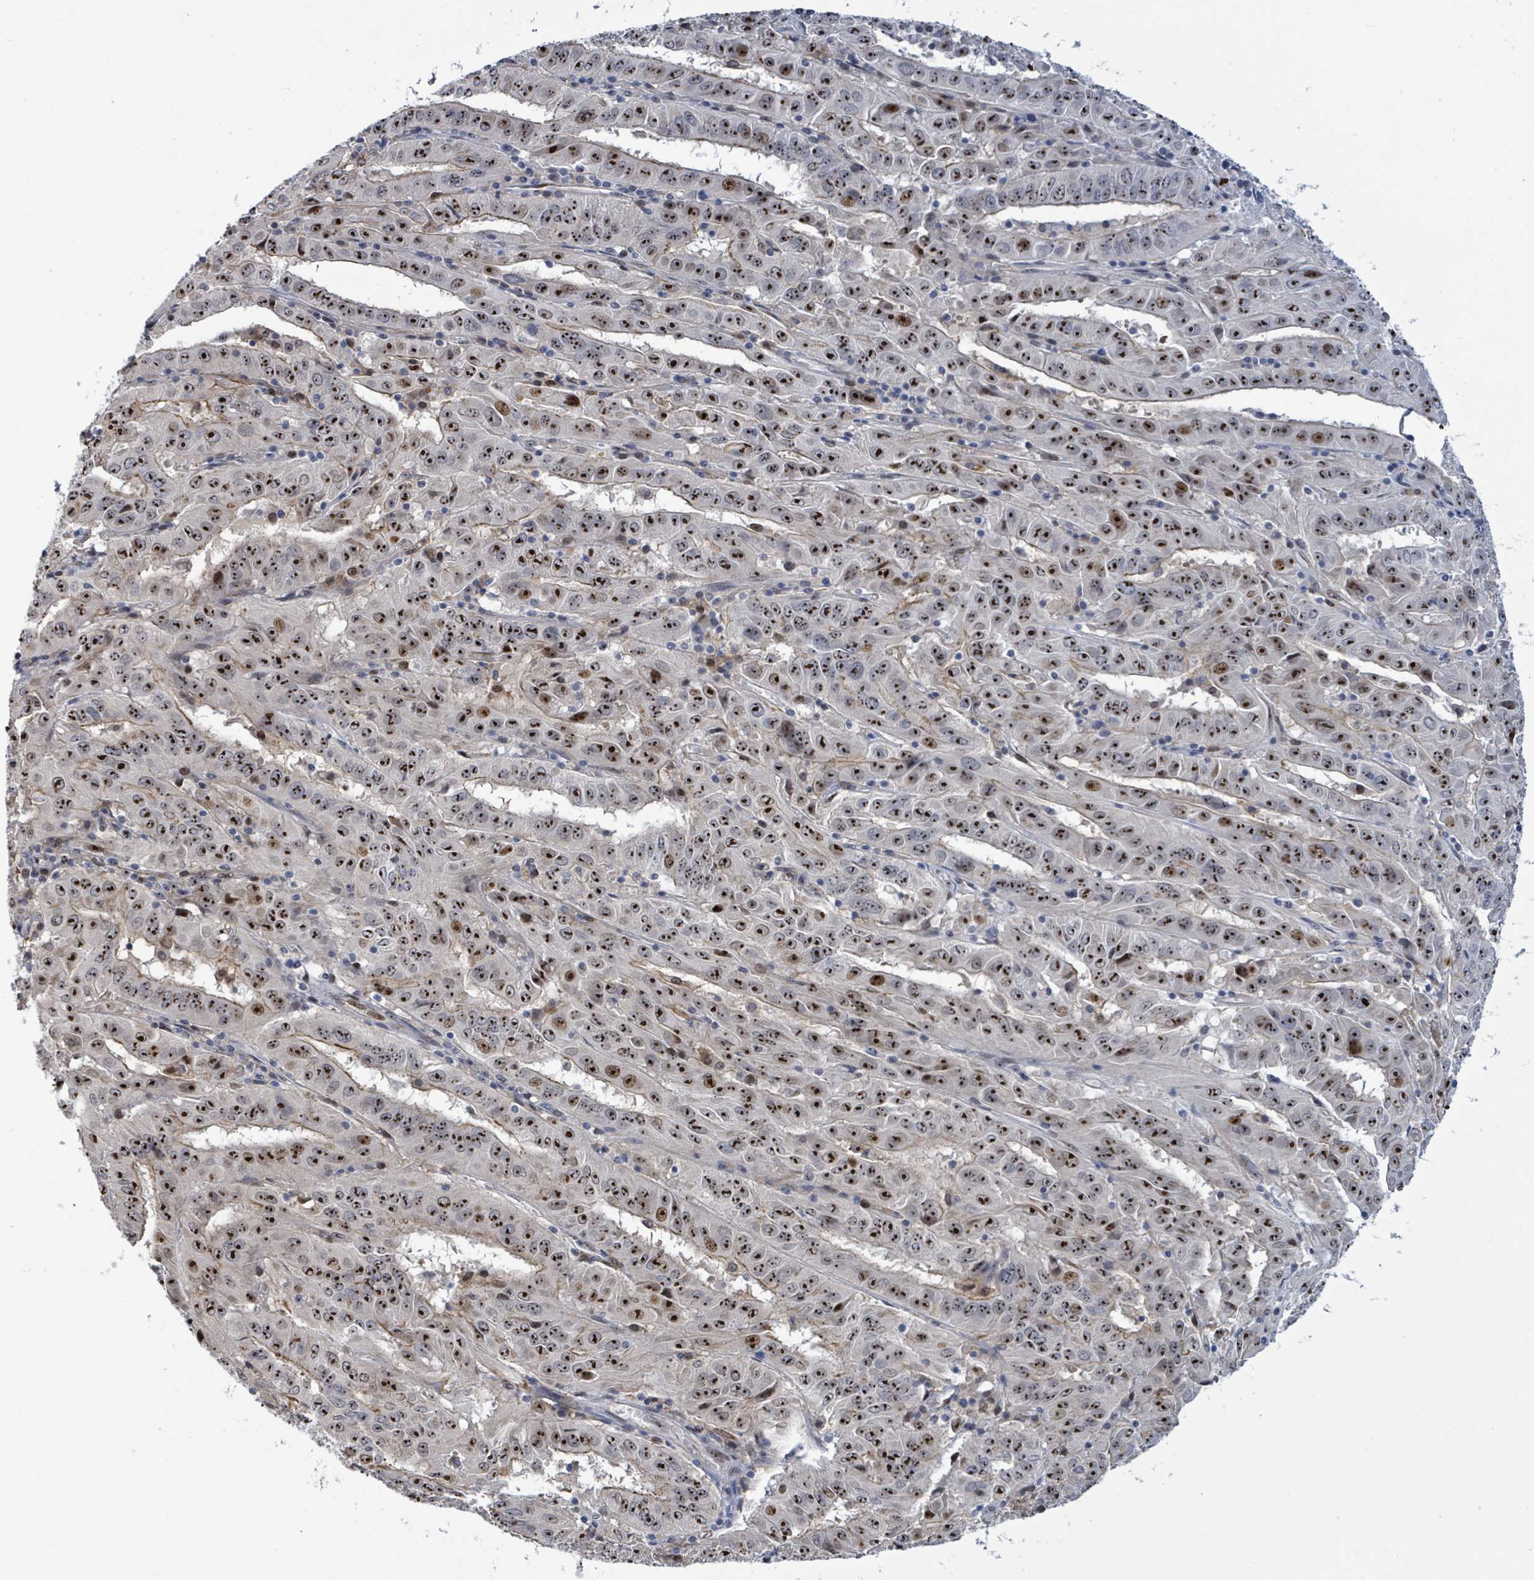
{"staining": {"intensity": "strong", "quantity": ">75%", "location": "nuclear"}, "tissue": "pancreatic cancer", "cell_type": "Tumor cells", "image_type": "cancer", "snomed": [{"axis": "morphology", "description": "Adenocarcinoma, NOS"}, {"axis": "topography", "description": "Pancreas"}], "caption": "Strong nuclear protein staining is appreciated in about >75% of tumor cells in pancreatic adenocarcinoma.", "gene": "RRN3", "patient": {"sex": "male", "age": 63}}